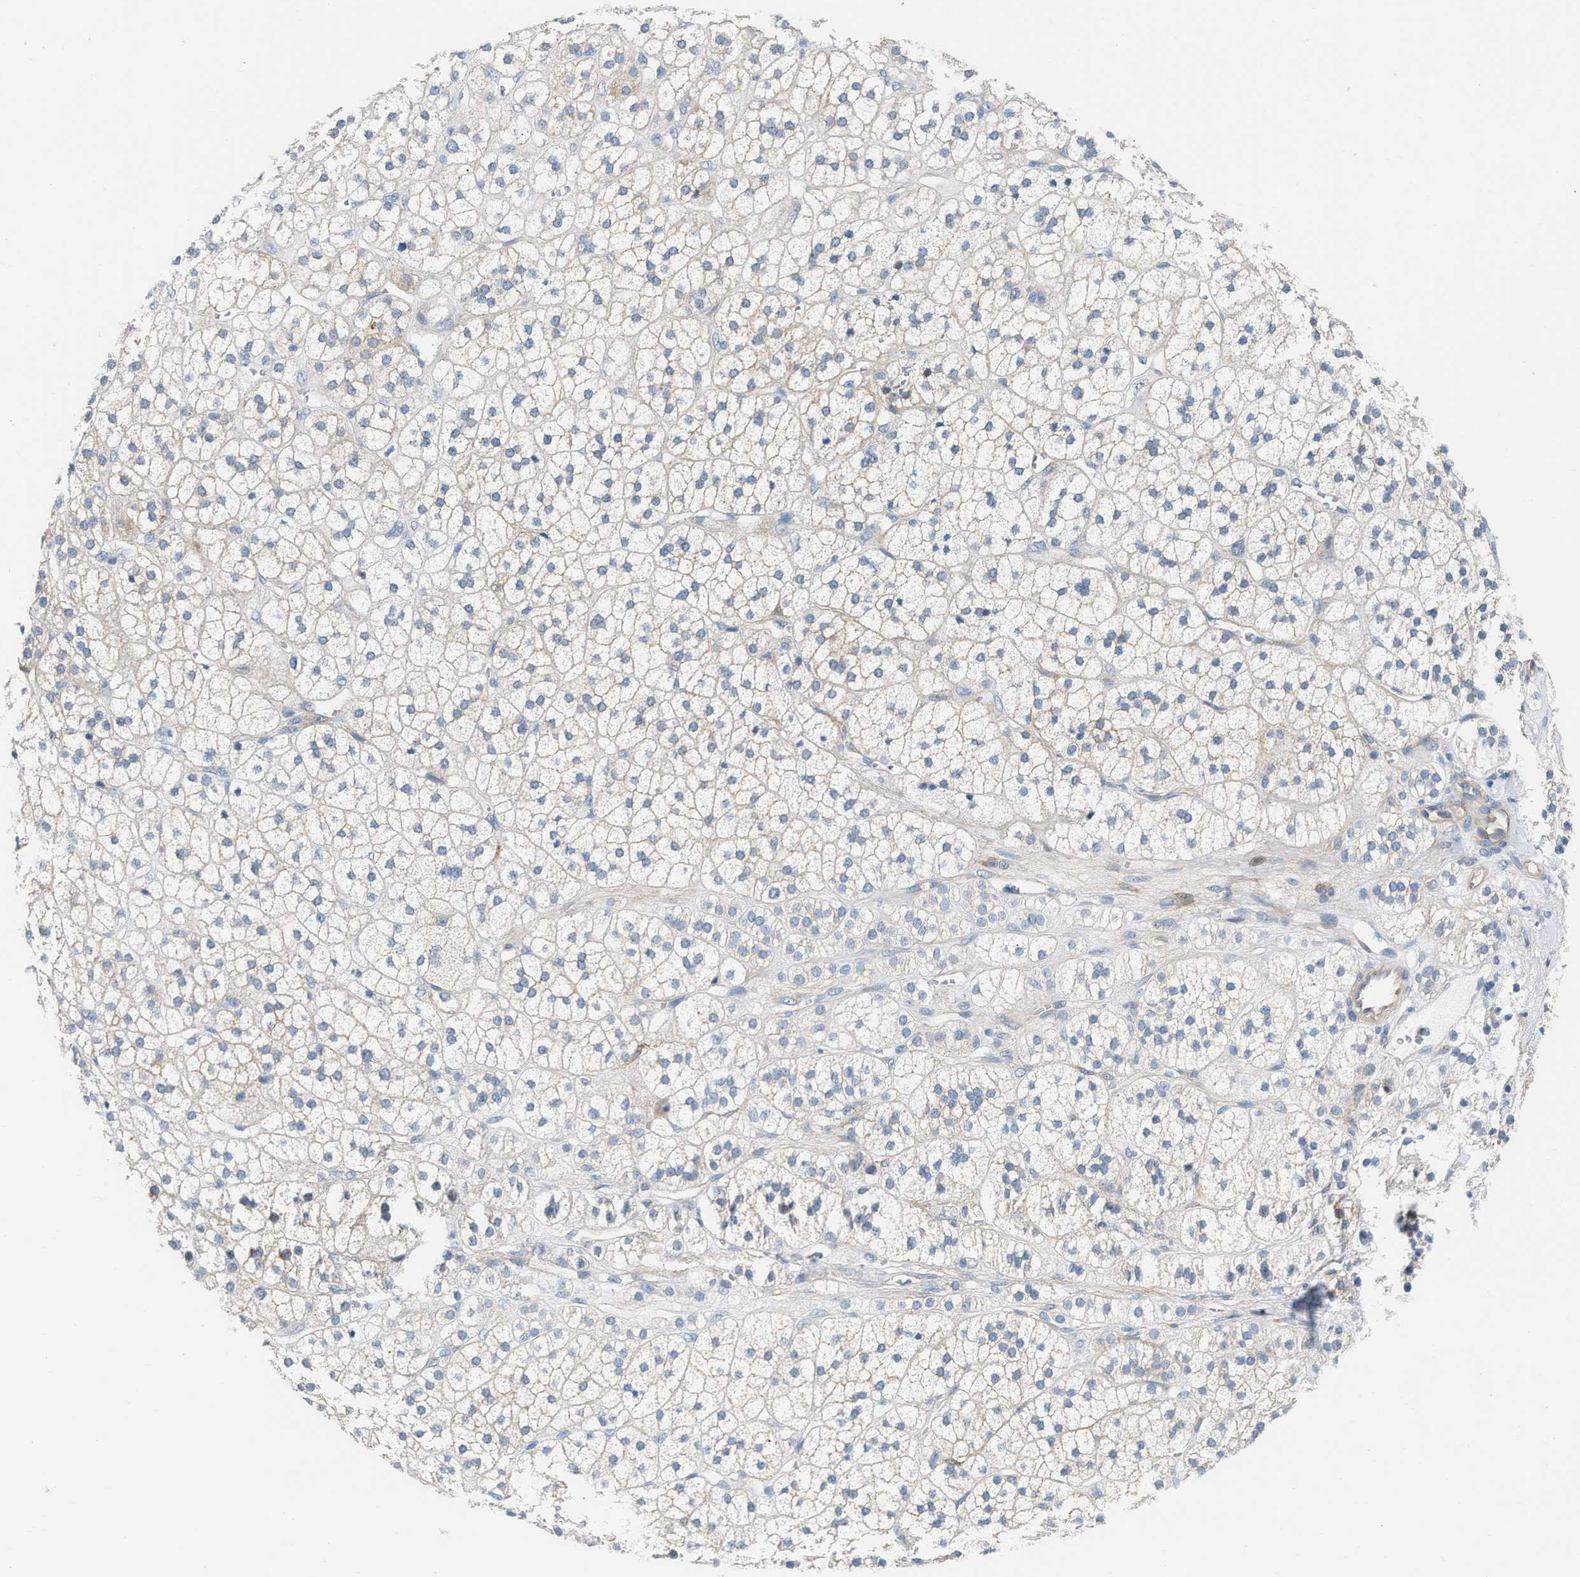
{"staining": {"intensity": "moderate", "quantity": "<25%", "location": "cytoplasmic/membranous"}, "tissue": "adrenal gland", "cell_type": "Glandular cells", "image_type": "normal", "snomed": [{"axis": "morphology", "description": "Normal tissue, NOS"}, {"axis": "topography", "description": "Adrenal gland"}], "caption": "This image displays unremarkable adrenal gland stained with IHC to label a protein in brown. The cytoplasmic/membranous of glandular cells show moderate positivity for the protein. Nuclei are counter-stained blue.", "gene": "FHL1", "patient": {"sex": "male", "age": 56}}